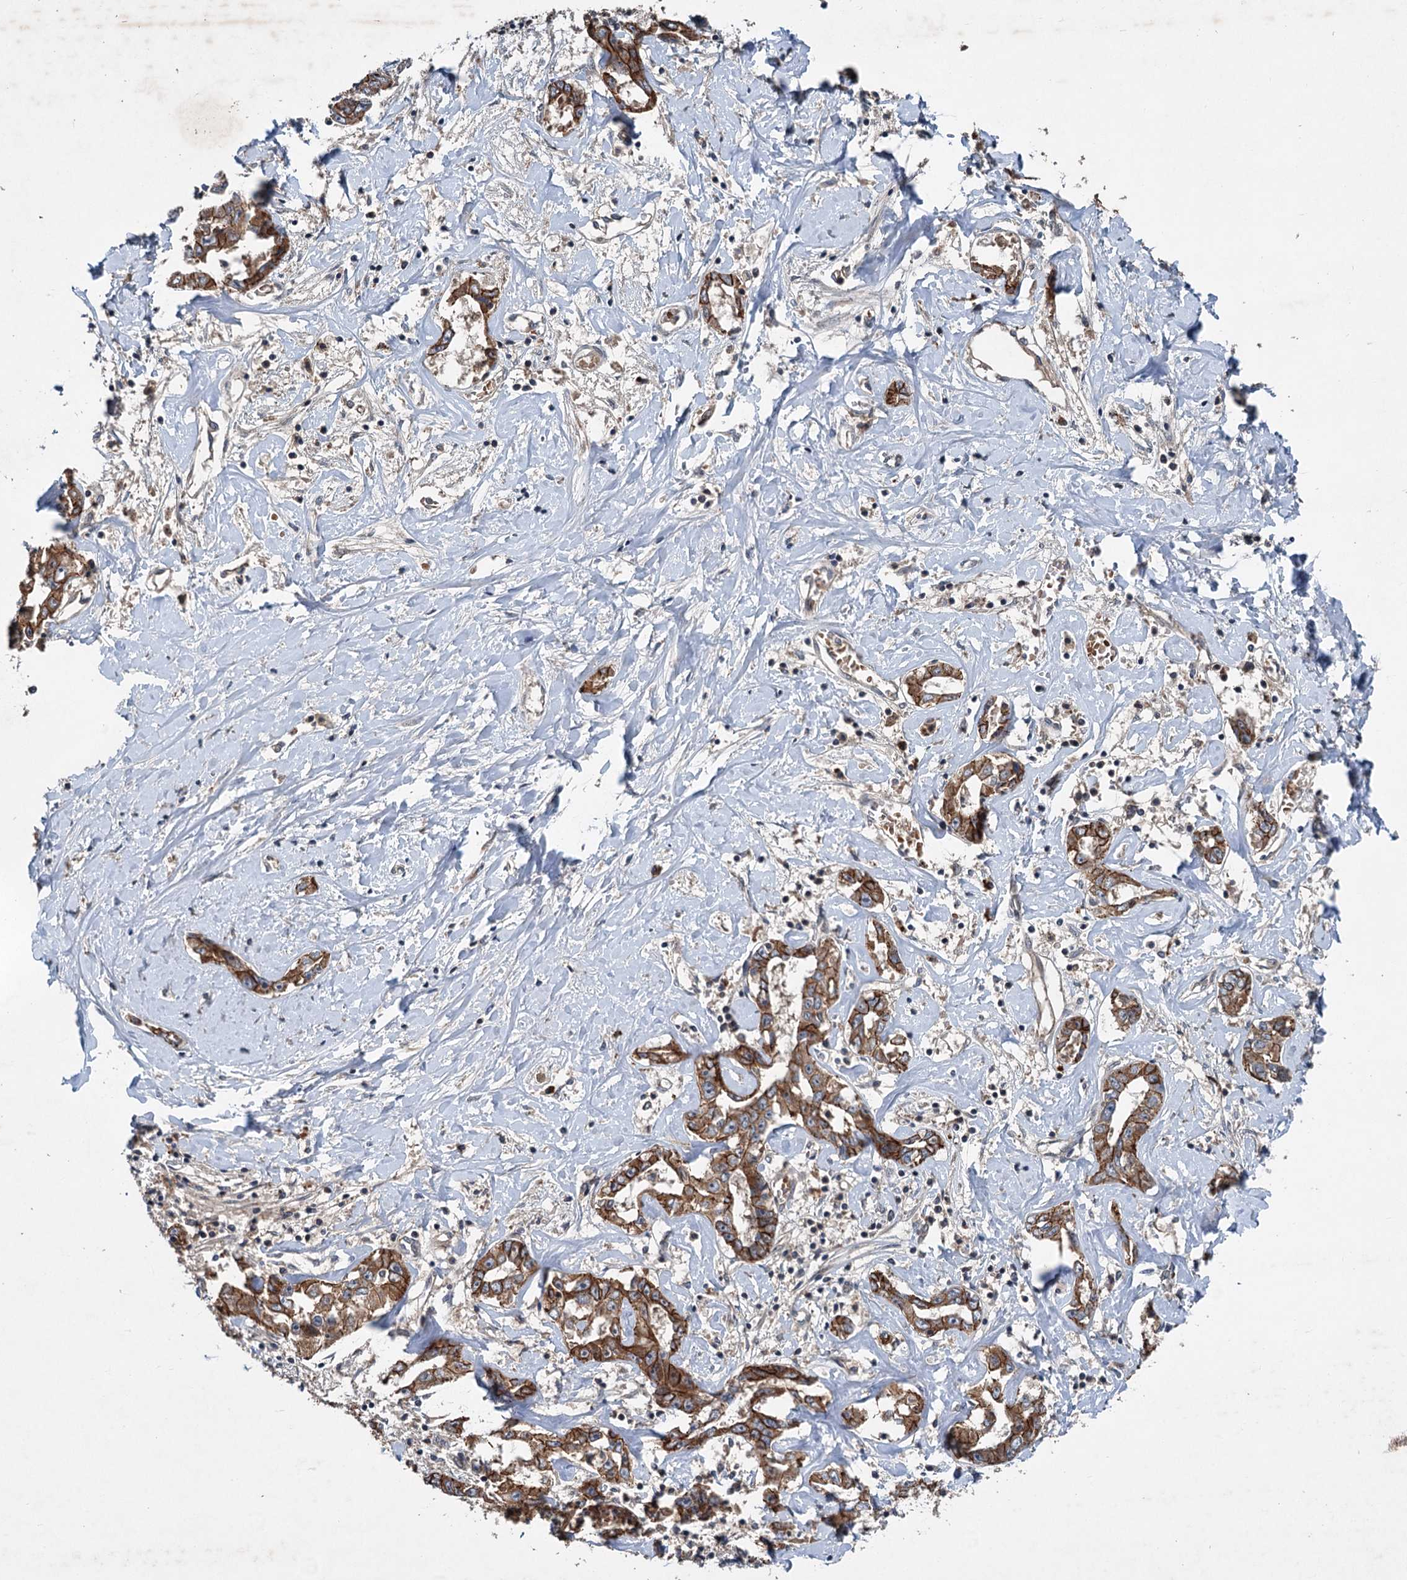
{"staining": {"intensity": "strong", "quantity": ">75%", "location": "cytoplasmic/membranous"}, "tissue": "liver cancer", "cell_type": "Tumor cells", "image_type": "cancer", "snomed": [{"axis": "morphology", "description": "Cholangiocarcinoma"}, {"axis": "topography", "description": "Liver"}], "caption": "Human liver cancer stained for a protein (brown) demonstrates strong cytoplasmic/membranous positive expression in about >75% of tumor cells.", "gene": "N4BP2L2", "patient": {"sex": "male", "age": 59}}